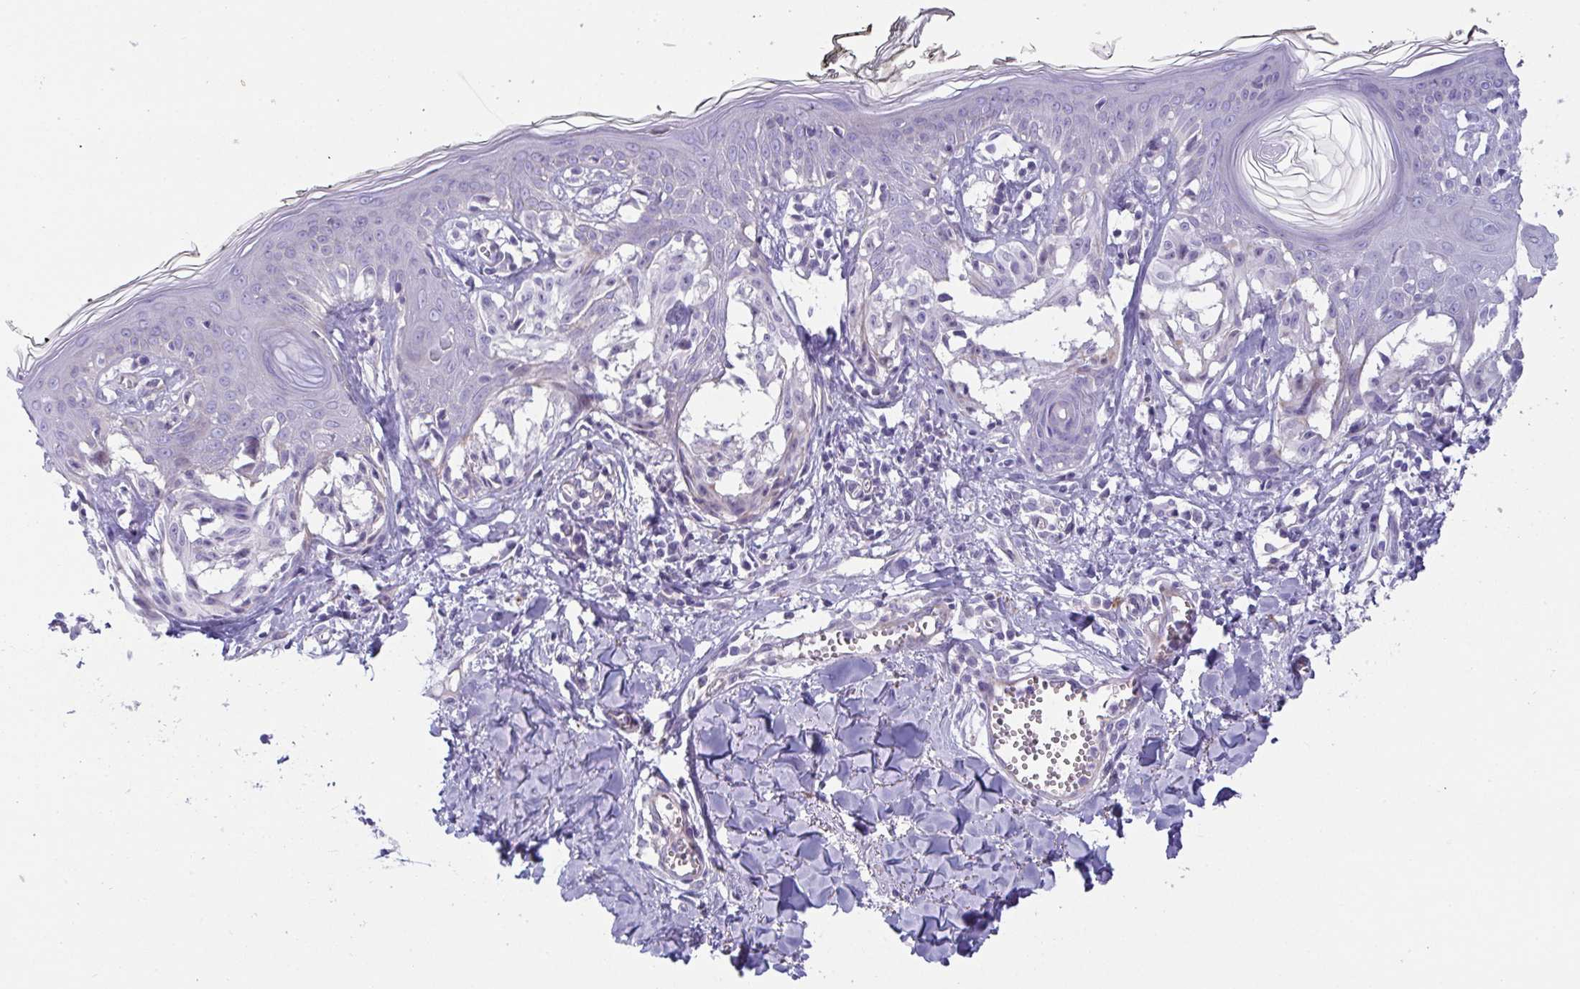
{"staining": {"intensity": "negative", "quantity": "none", "location": "none"}, "tissue": "melanoma", "cell_type": "Tumor cells", "image_type": "cancer", "snomed": [{"axis": "morphology", "description": "Malignant melanoma, NOS"}, {"axis": "topography", "description": "Skin"}], "caption": "The histopathology image exhibits no significant staining in tumor cells of melanoma.", "gene": "OR5P3", "patient": {"sex": "female", "age": 43}}